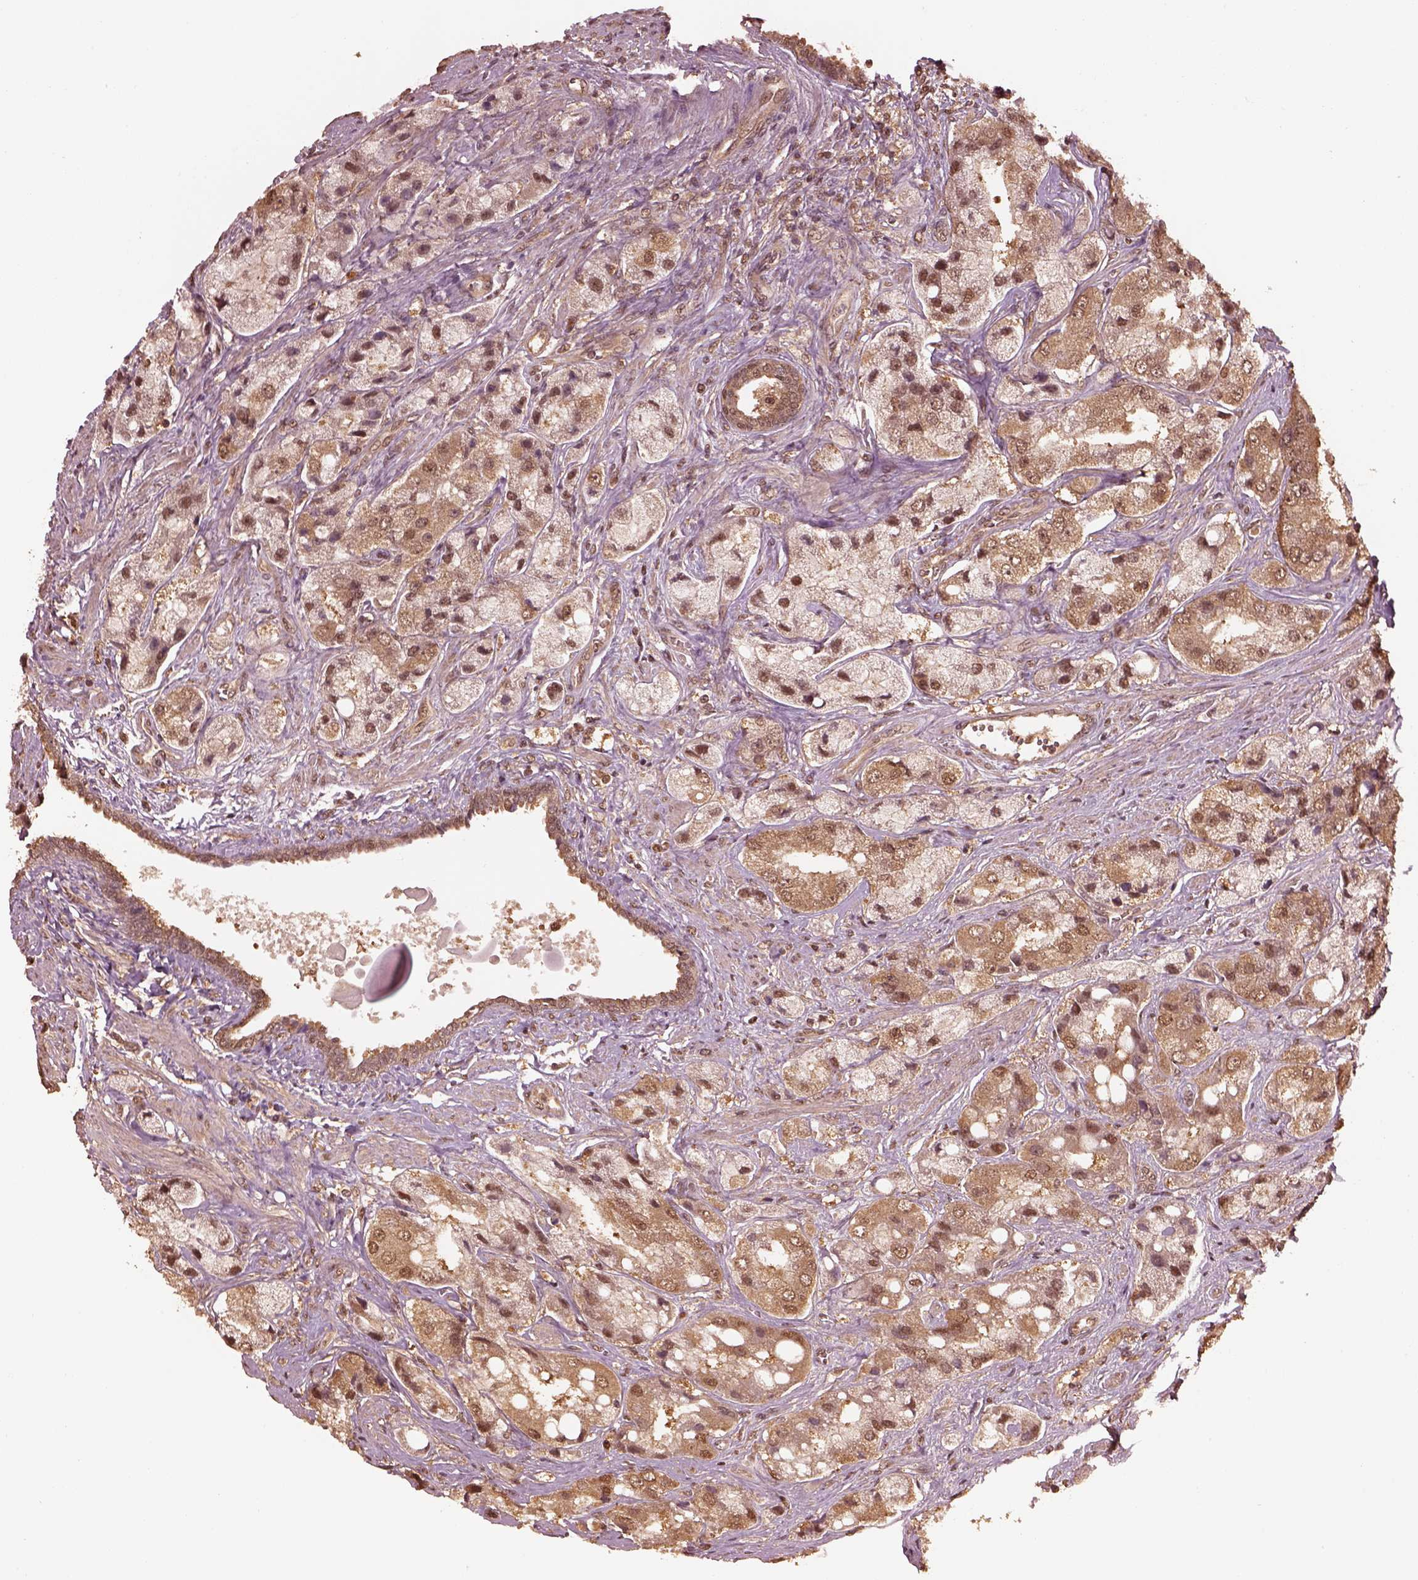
{"staining": {"intensity": "moderate", "quantity": ">75%", "location": "cytoplasmic/membranous"}, "tissue": "prostate cancer", "cell_type": "Tumor cells", "image_type": "cancer", "snomed": [{"axis": "morphology", "description": "Adenocarcinoma, Low grade"}, {"axis": "topography", "description": "Prostate"}], "caption": "DAB (3,3'-diaminobenzidine) immunohistochemical staining of adenocarcinoma (low-grade) (prostate) reveals moderate cytoplasmic/membranous protein positivity in about >75% of tumor cells. (DAB (3,3'-diaminobenzidine) IHC, brown staining for protein, blue staining for nuclei).", "gene": "PSMC5", "patient": {"sex": "male", "age": 69}}